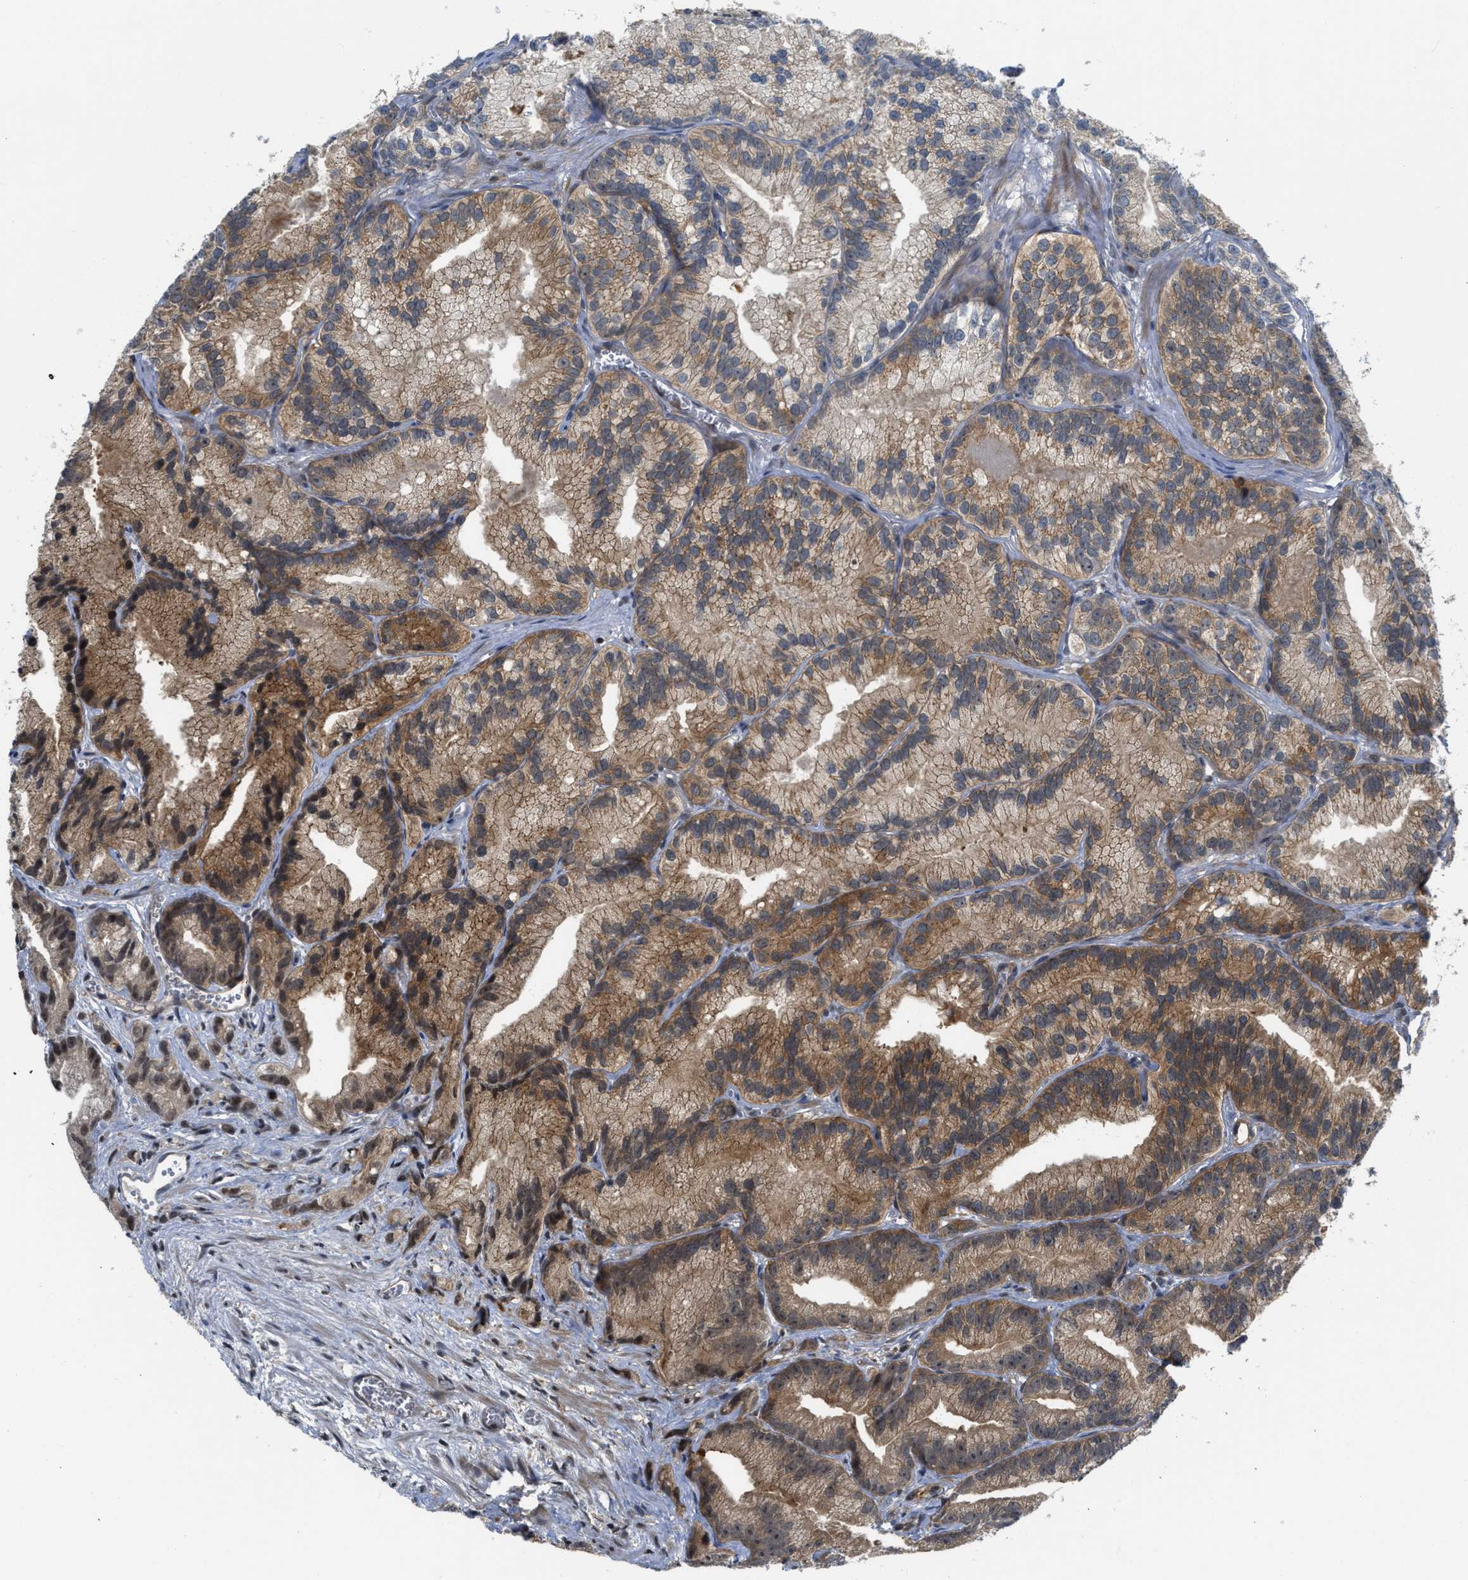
{"staining": {"intensity": "moderate", "quantity": ">75%", "location": "cytoplasmic/membranous"}, "tissue": "prostate cancer", "cell_type": "Tumor cells", "image_type": "cancer", "snomed": [{"axis": "morphology", "description": "Adenocarcinoma, Low grade"}, {"axis": "topography", "description": "Prostate"}], "caption": "Immunohistochemical staining of adenocarcinoma (low-grade) (prostate) displays medium levels of moderate cytoplasmic/membranous expression in about >75% of tumor cells.", "gene": "DNAJC28", "patient": {"sex": "male", "age": 89}}